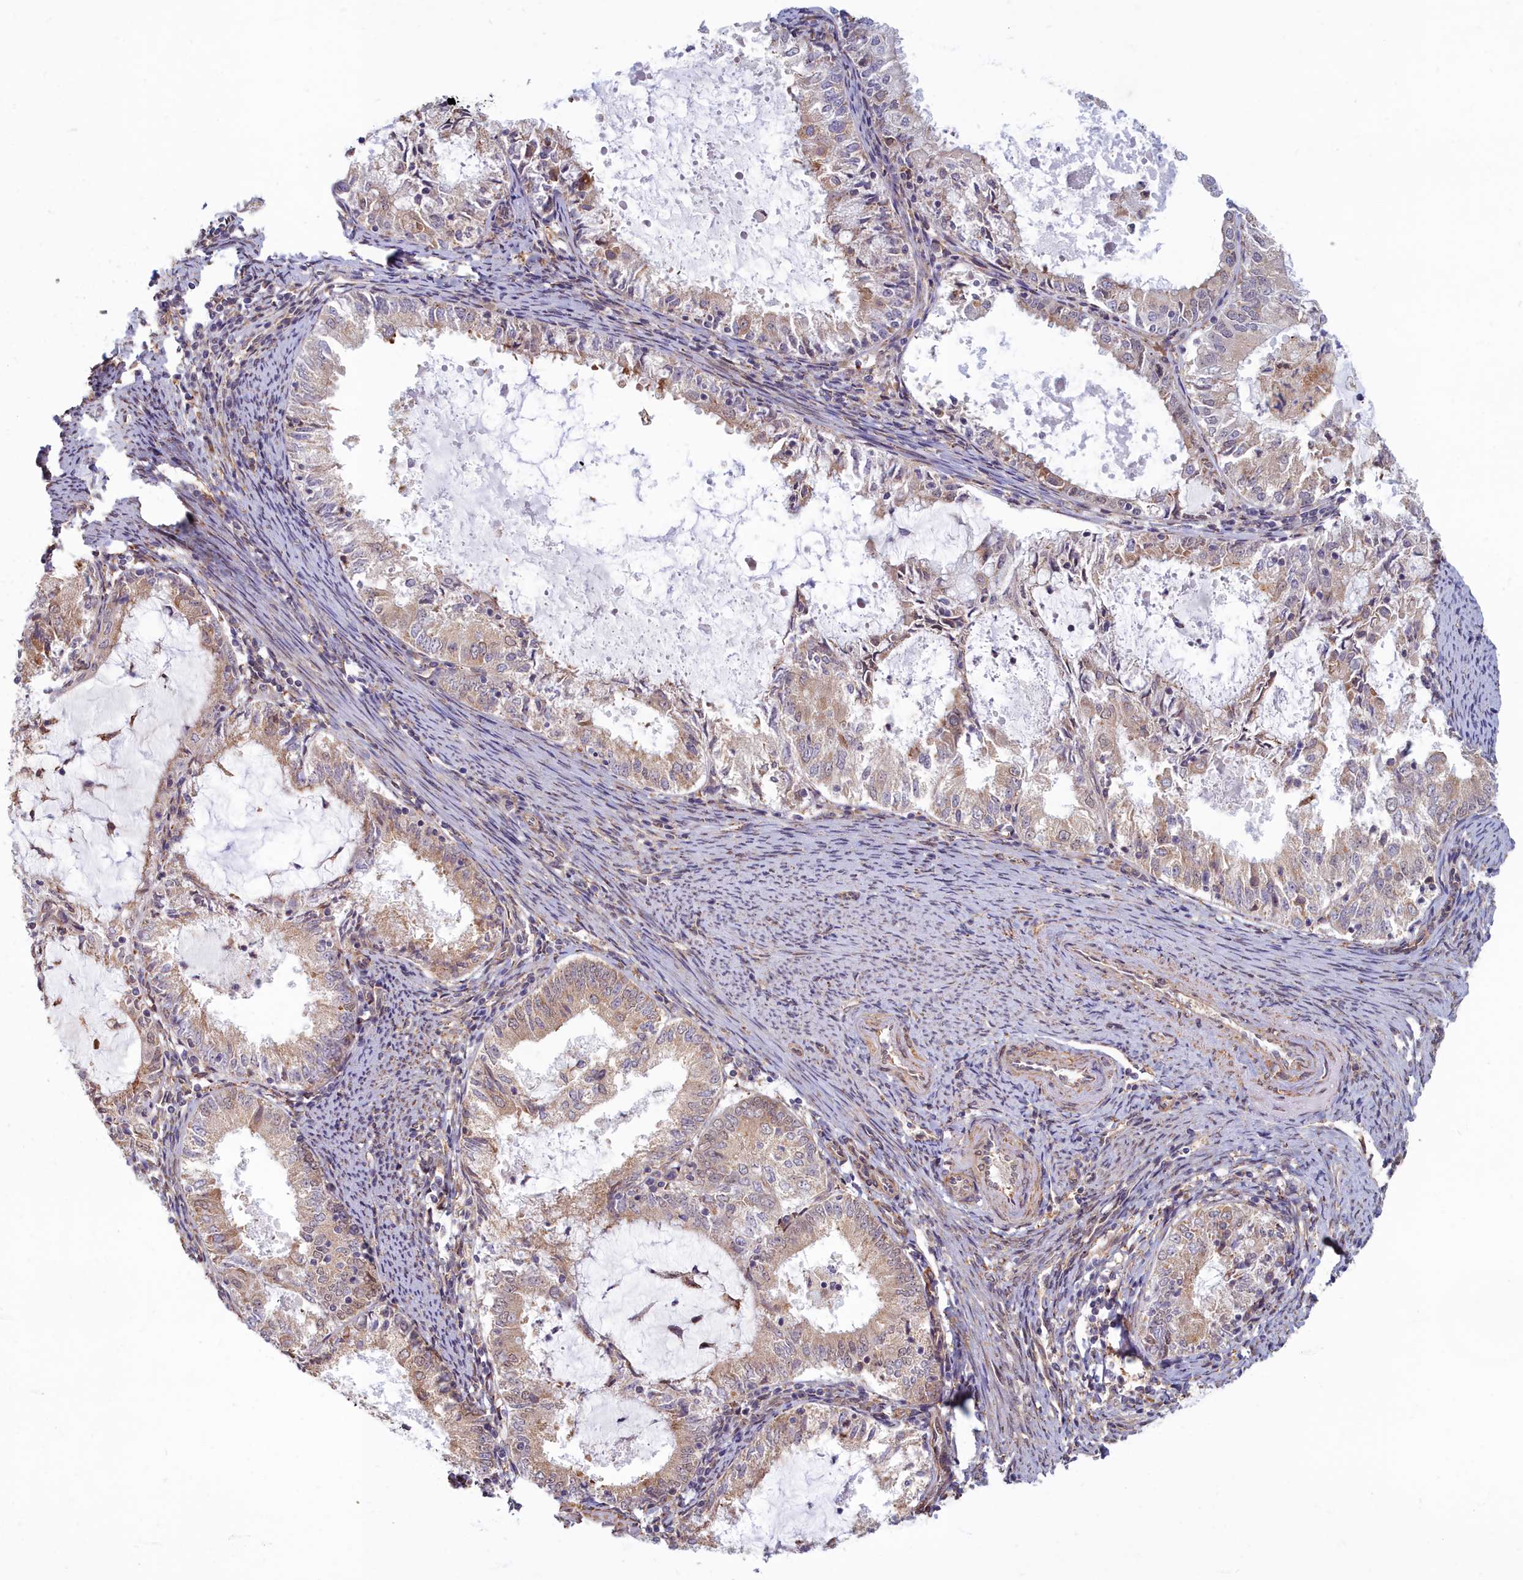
{"staining": {"intensity": "weak", "quantity": ">75%", "location": "cytoplasmic/membranous"}, "tissue": "endometrial cancer", "cell_type": "Tumor cells", "image_type": "cancer", "snomed": [{"axis": "morphology", "description": "Adenocarcinoma, NOS"}, {"axis": "topography", "description": "Endometrium"}], "caption": "Immunohistochemical staining of endometrial cancer shows weak cytoplasmic/membranous protein staining in about >75% of tumor cells.", "gene": "MAK16", "patient": {"sex": "female", "age": 57}}